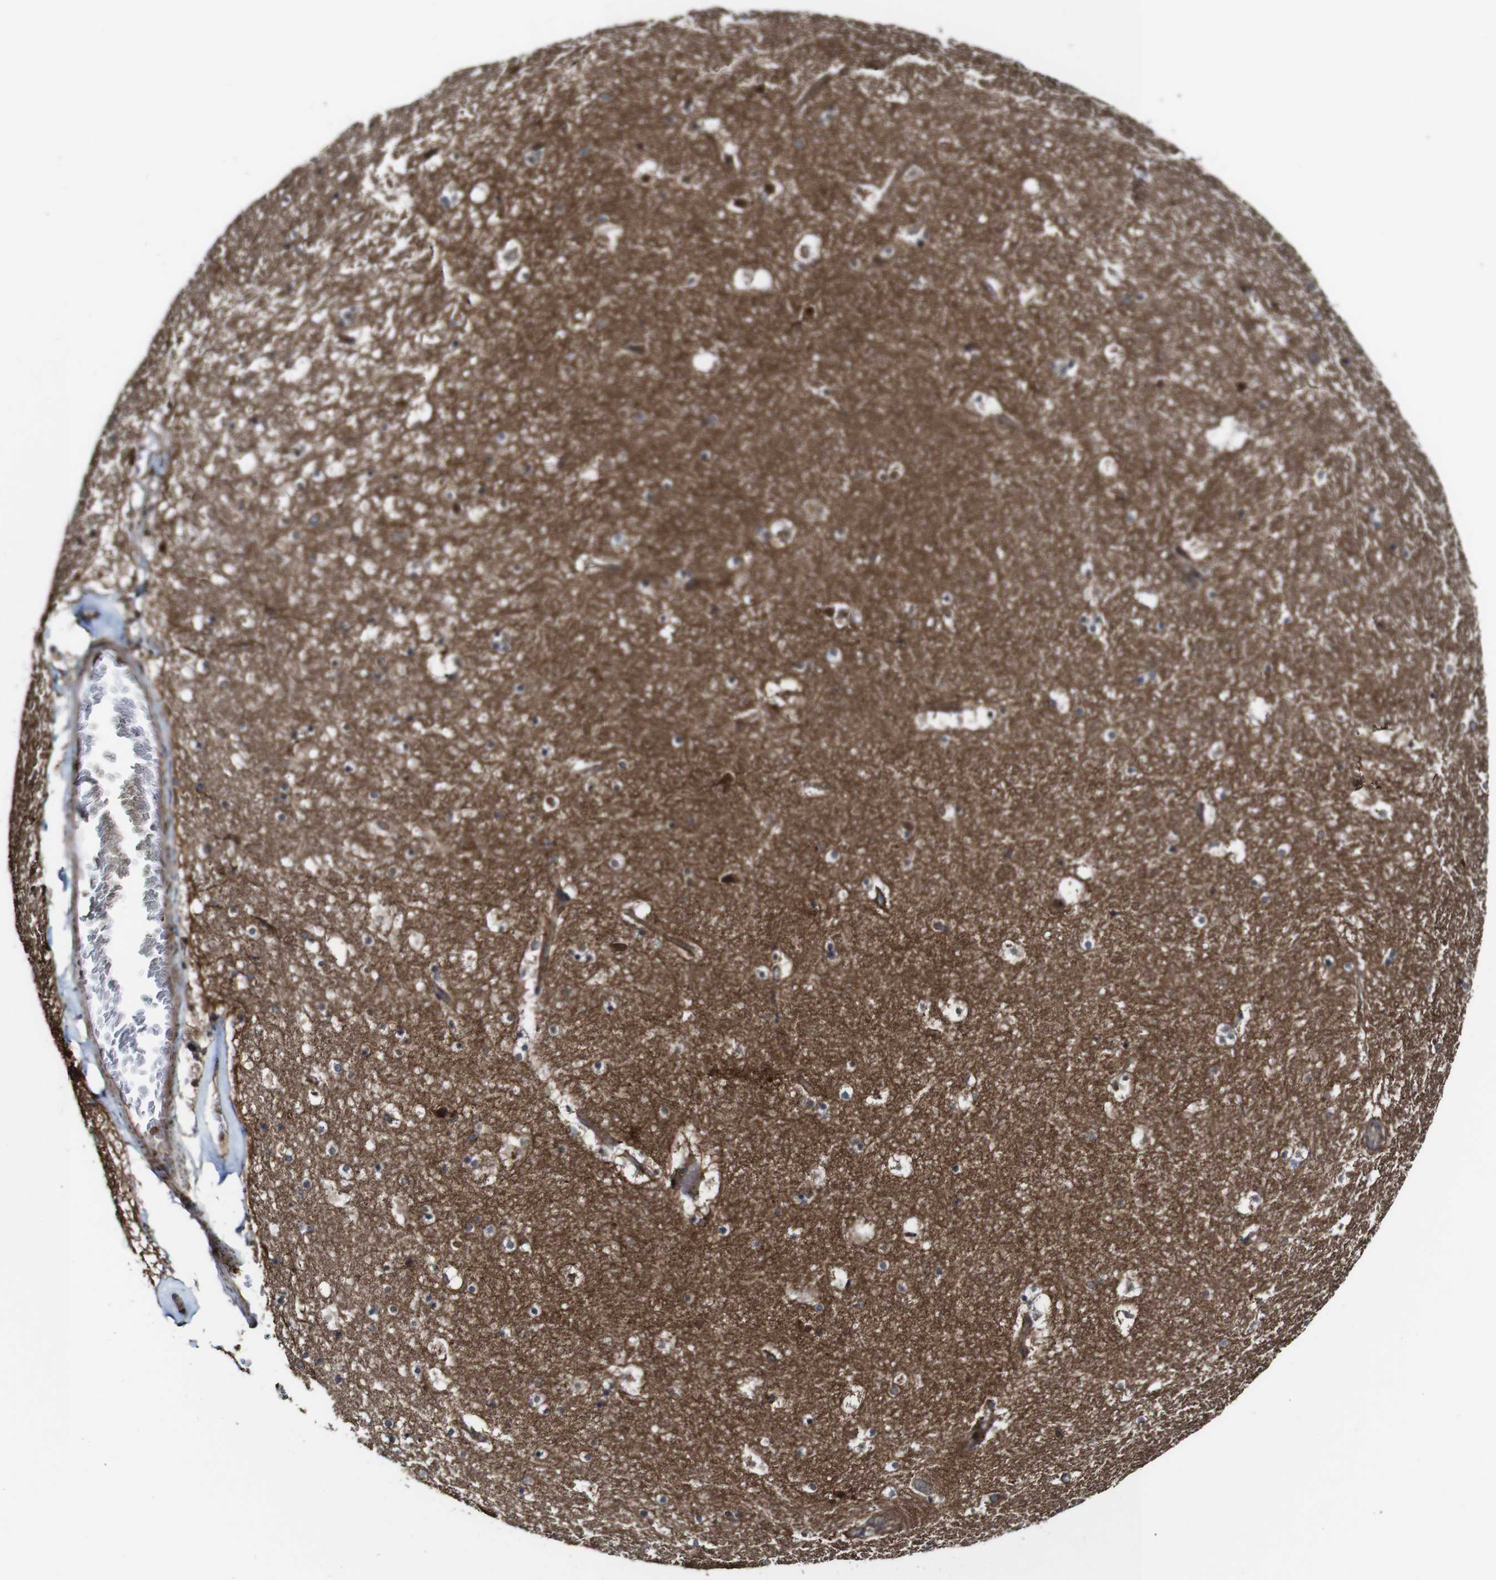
{"staining": {"intensity": "strong", "quantity": "<25%", "location": "cytoplasmic/membranous"}, "tissue": "hippocampus", "cell_type": "Glial cells", "image_type": "normal", "snomed": [{"axis": "morphology", "description": "Normal tissue, NOS"}, {"axis": "topography", "description": "Hippocampus"}], "caption": "This is a histology image of immunohistochemistry (IHC) staining of unremarkable hippocampus, which shows strong positivity in the cytoplasmic/membranous of glial cells.", "gene": "TNIK", "patient": {"sex": "male", "age": 45}}